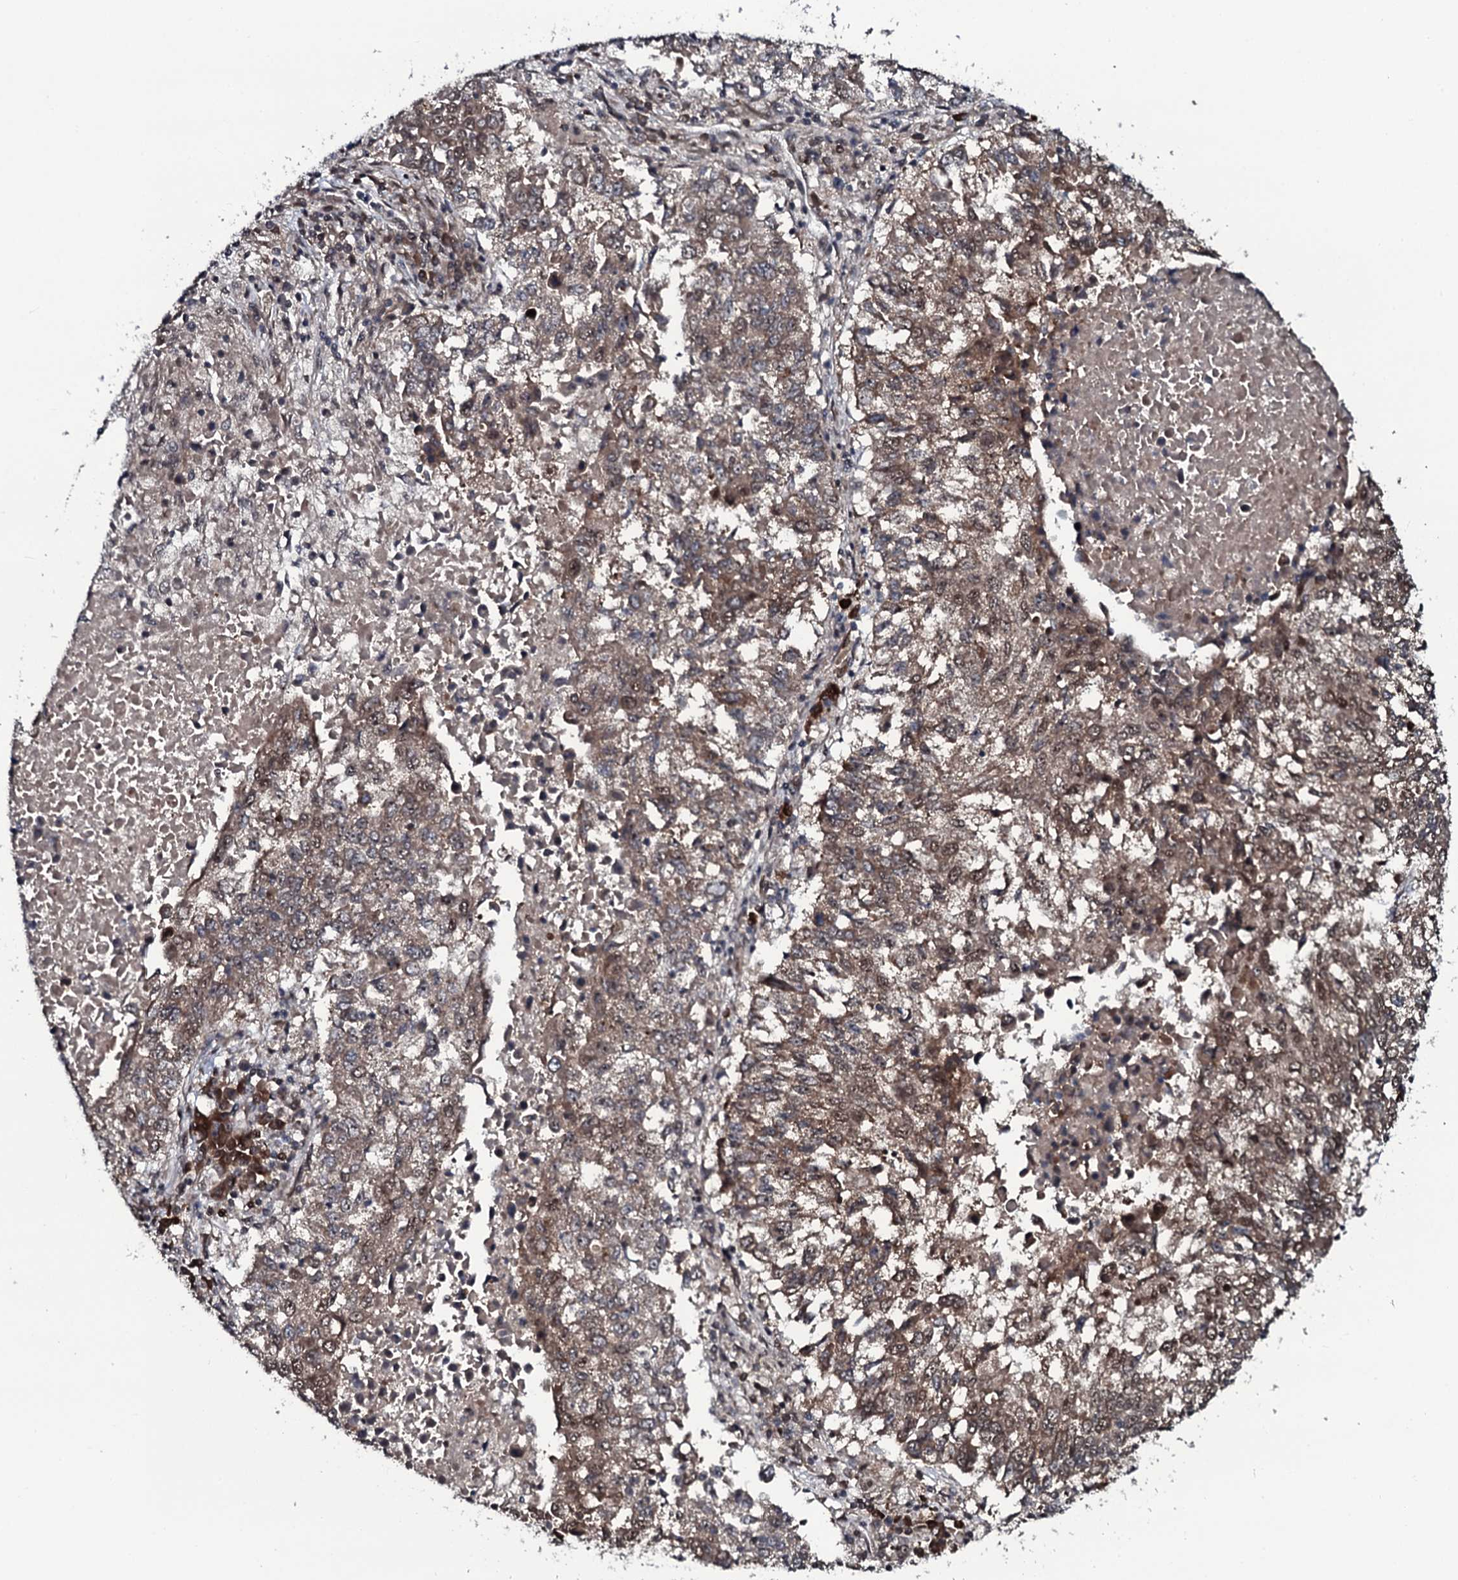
{"staining": {"intensity": "moderate", "quantity": "25%-75%", "location": "cytoplasmic/membranous,nuclear"}, "tissue": "lung cancer", "cell_type": "Tumor cells", "image_type": "cancer", "snomed": [{"axis": "morphology", "description": "Squamous cell carcinoma, NOS"}, {"axis": "topography", "description": "Lung"}], "caption": "Squamous cell carcinoma (lung) stained with a brown dye displays moderate cytoplasmic/membranous and nuclear positive expression in approximately 25%-75% of tumor cells.", "gene": "HDDC3", "patient": {"sex": "male", "age": 73}}